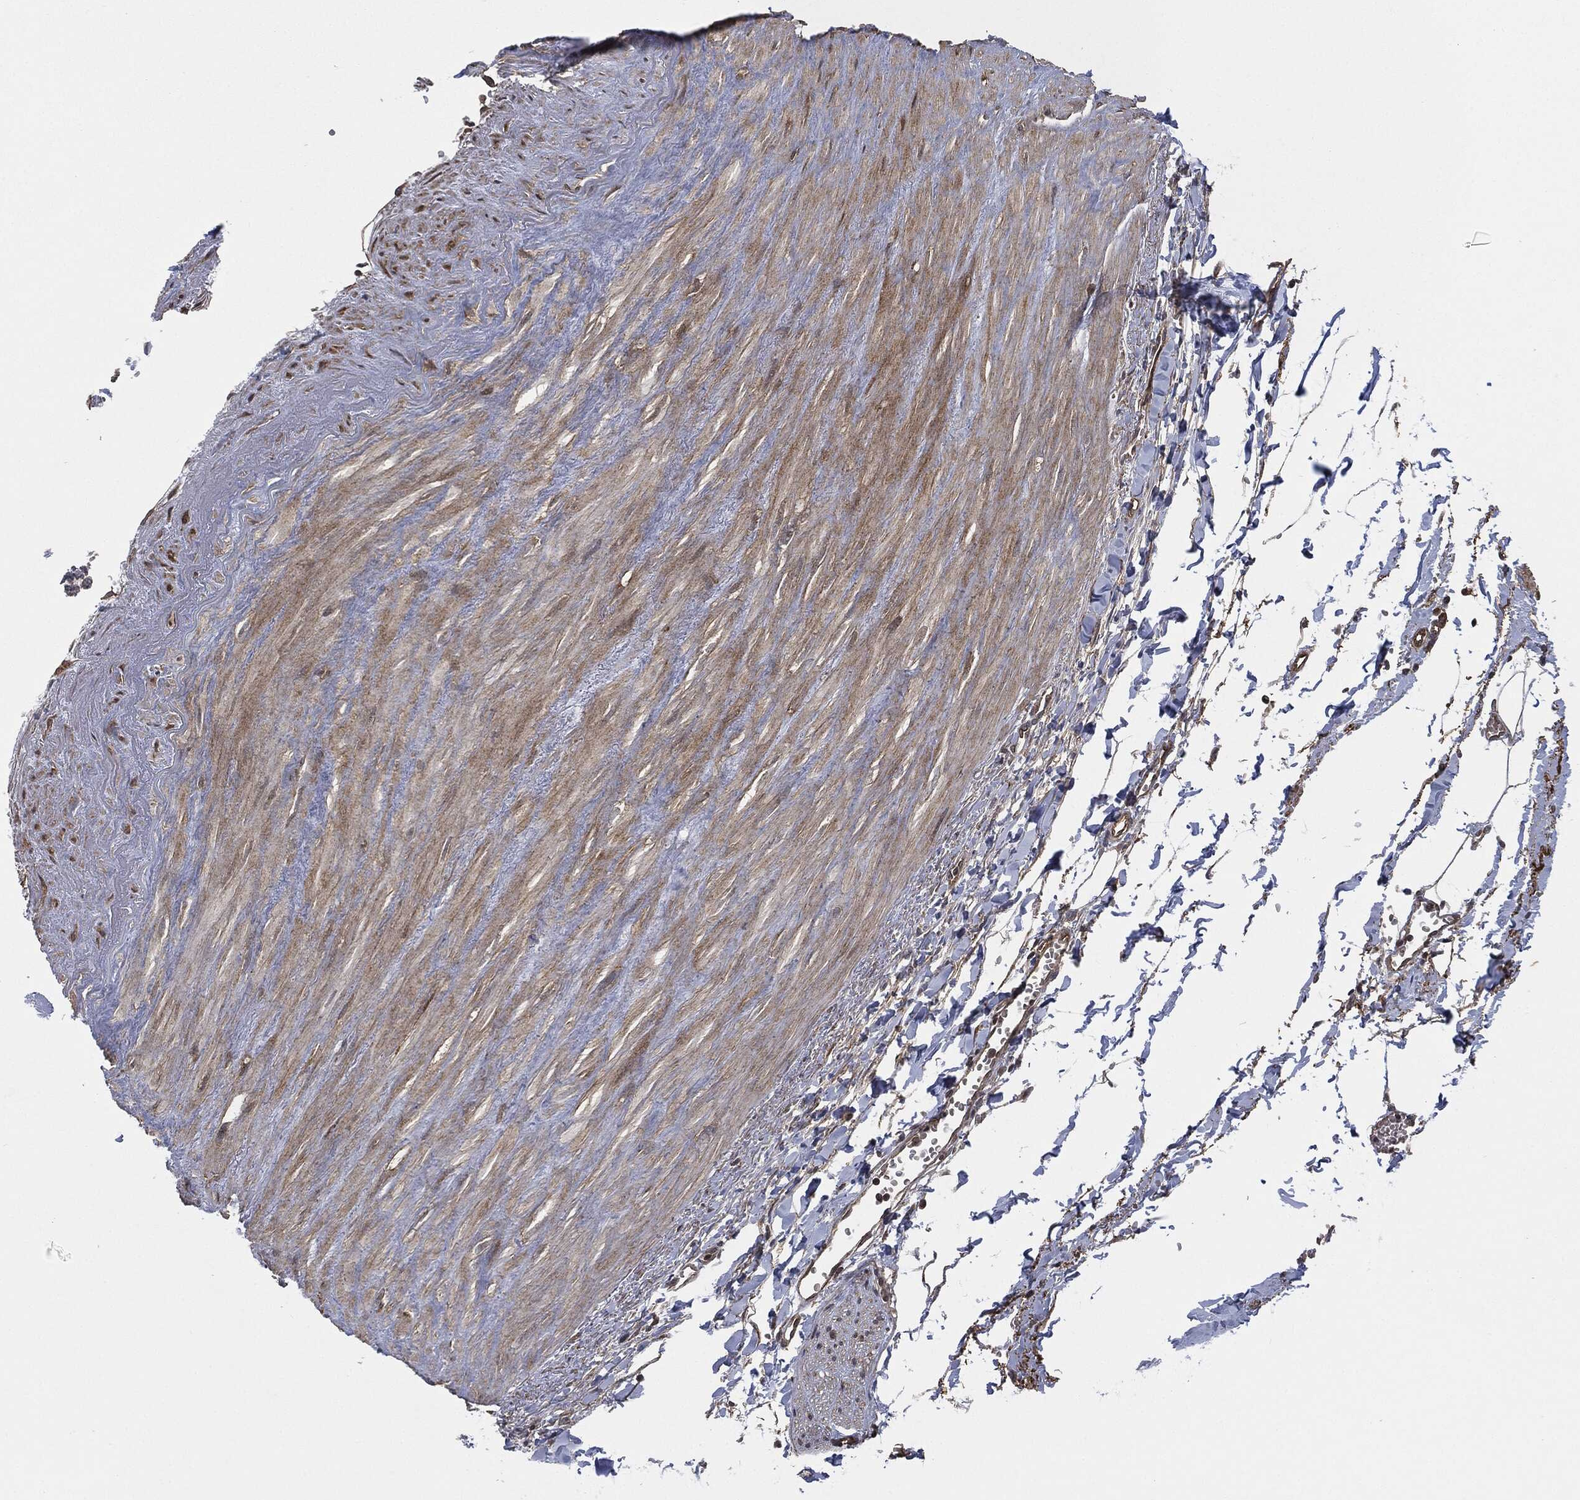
{"staining": {"intensity": "moderate", "quantity": "<25%", "location": "cytoplasmic/membranous"}, "tissue": "soft tissue", "cell_type": "Fibroblasts", "image_type": "normal", "snomed": [{"axis": "morphology", "description": "Normal tissue, NOS"}, {"axis": "morphology", "description": "Adenocarcinoma, NOS"}, {"axis": "topography", "description": "Pancreas"}, {"axis": "topography", "description": "Peripheral nerve tissue"}], "caption": "IHC photomicrograph of unremarkable soft tissue: human soft tissue stained using immunohistochemistry (IHC) demonstrates low levels of moderate protein expression localized specifically in the cytoplasmic/membranous of fibroblasts, appearing as a cytoplasmic/membranous brown color.", "gene": "HRAS", "patient": {"sex": "male", "age": 61}}